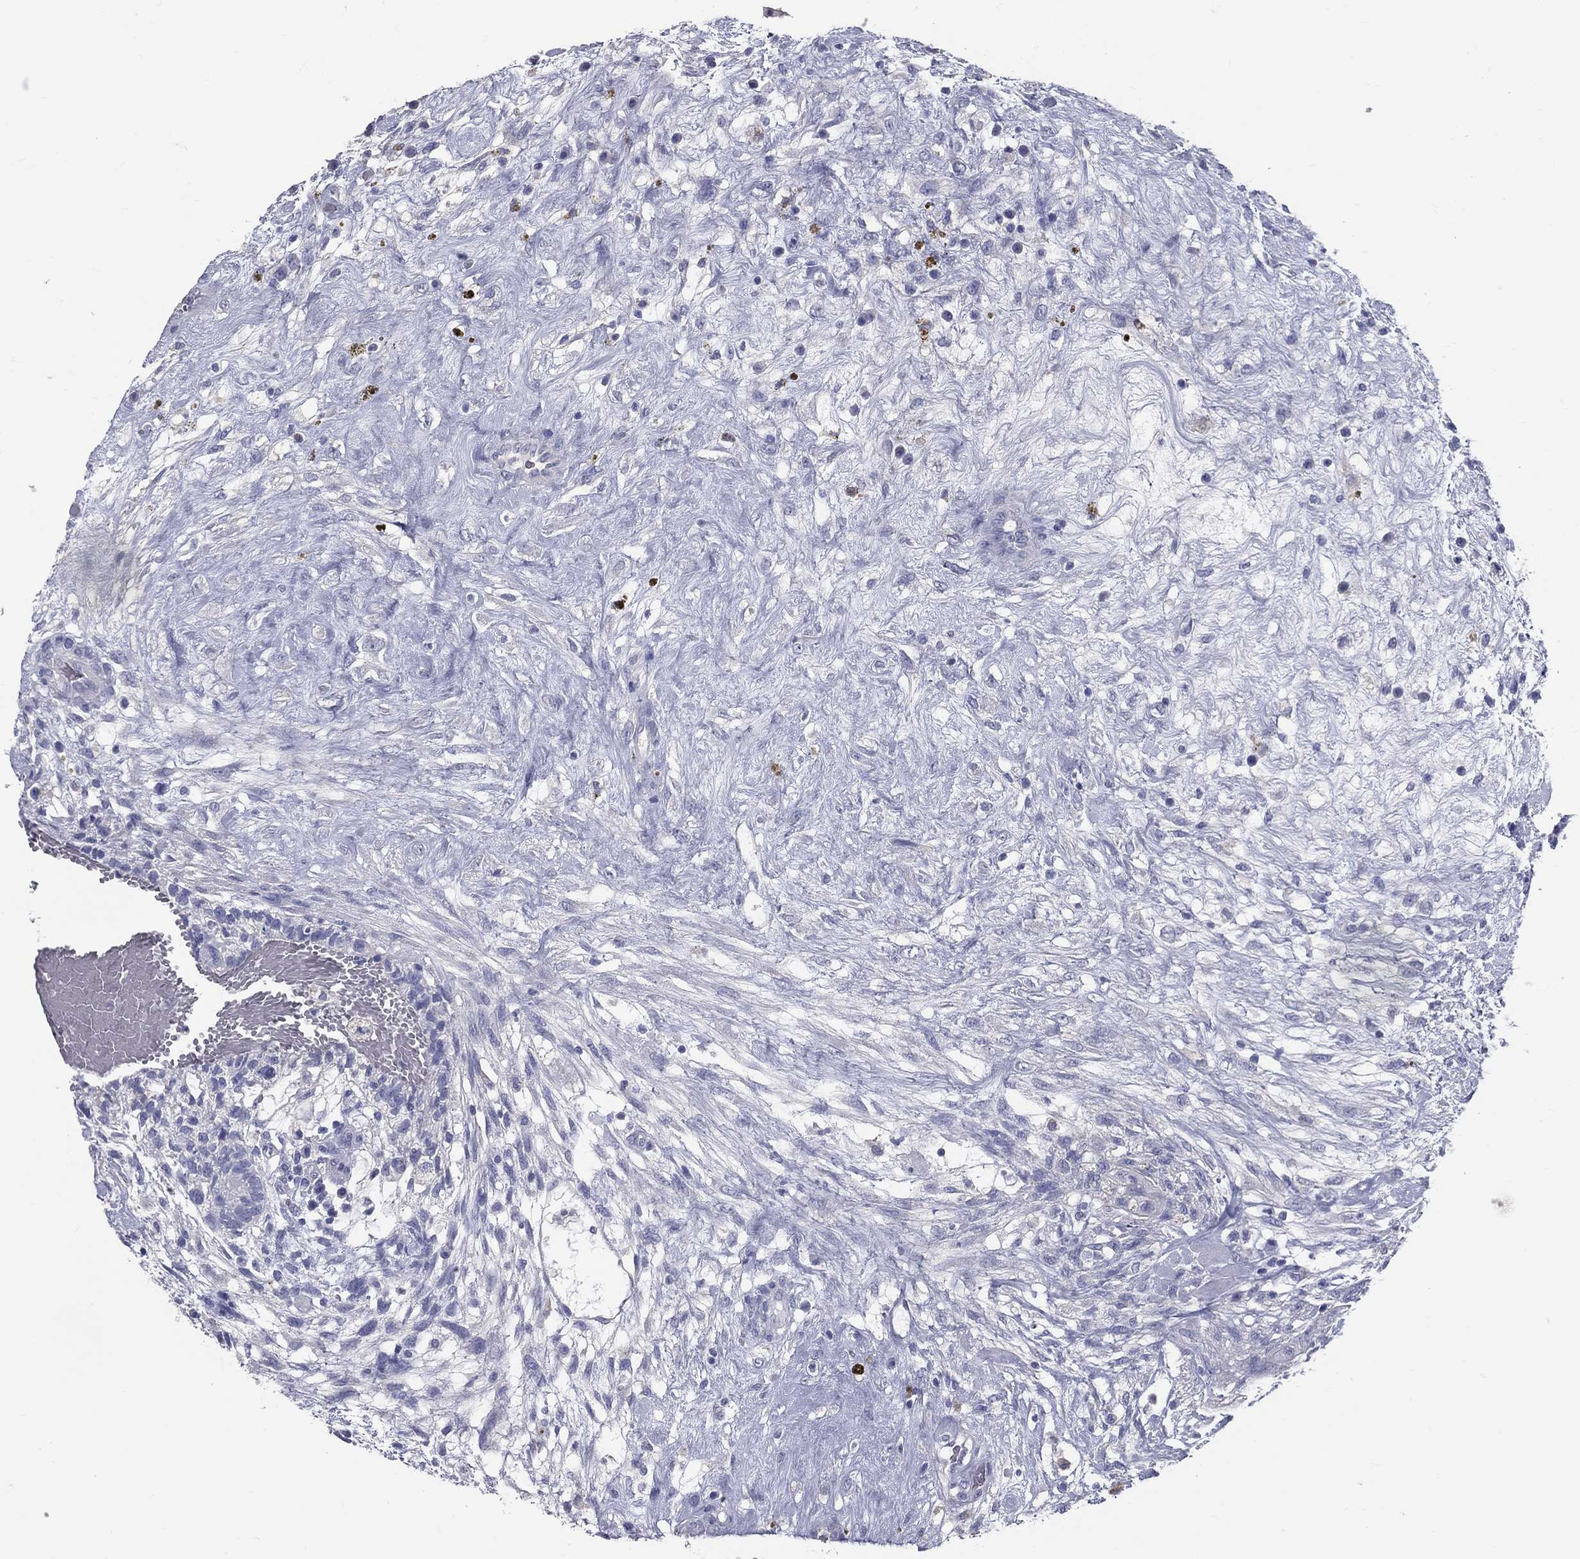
{"staining": {"intensity": "negative", "quantity": "none", "location": "none"}, "tissue": "testis cancer", "cell_type": "Tumor cells", "image_type": "cancer", "snomed": [{"axis": "morphology", "description": "Normal tissue, NOS"}, {"axis": "morphology", "description": "Carcinoma, Embryonal, NOS"}, {"axis": "topography", "description": "Testis"}, {"axis": "topography", "description": "Epididymis"}], "caption": "Tumor cells are negative for protein expression in human testis cancer. (DAB (3,3'-diaminobenzidine) immunohistochemistry (IHC) visualized using brightfield microscopy, high magnification).", "gene": "TFPI2", "patient": {"sex": "male", "age": 32}}